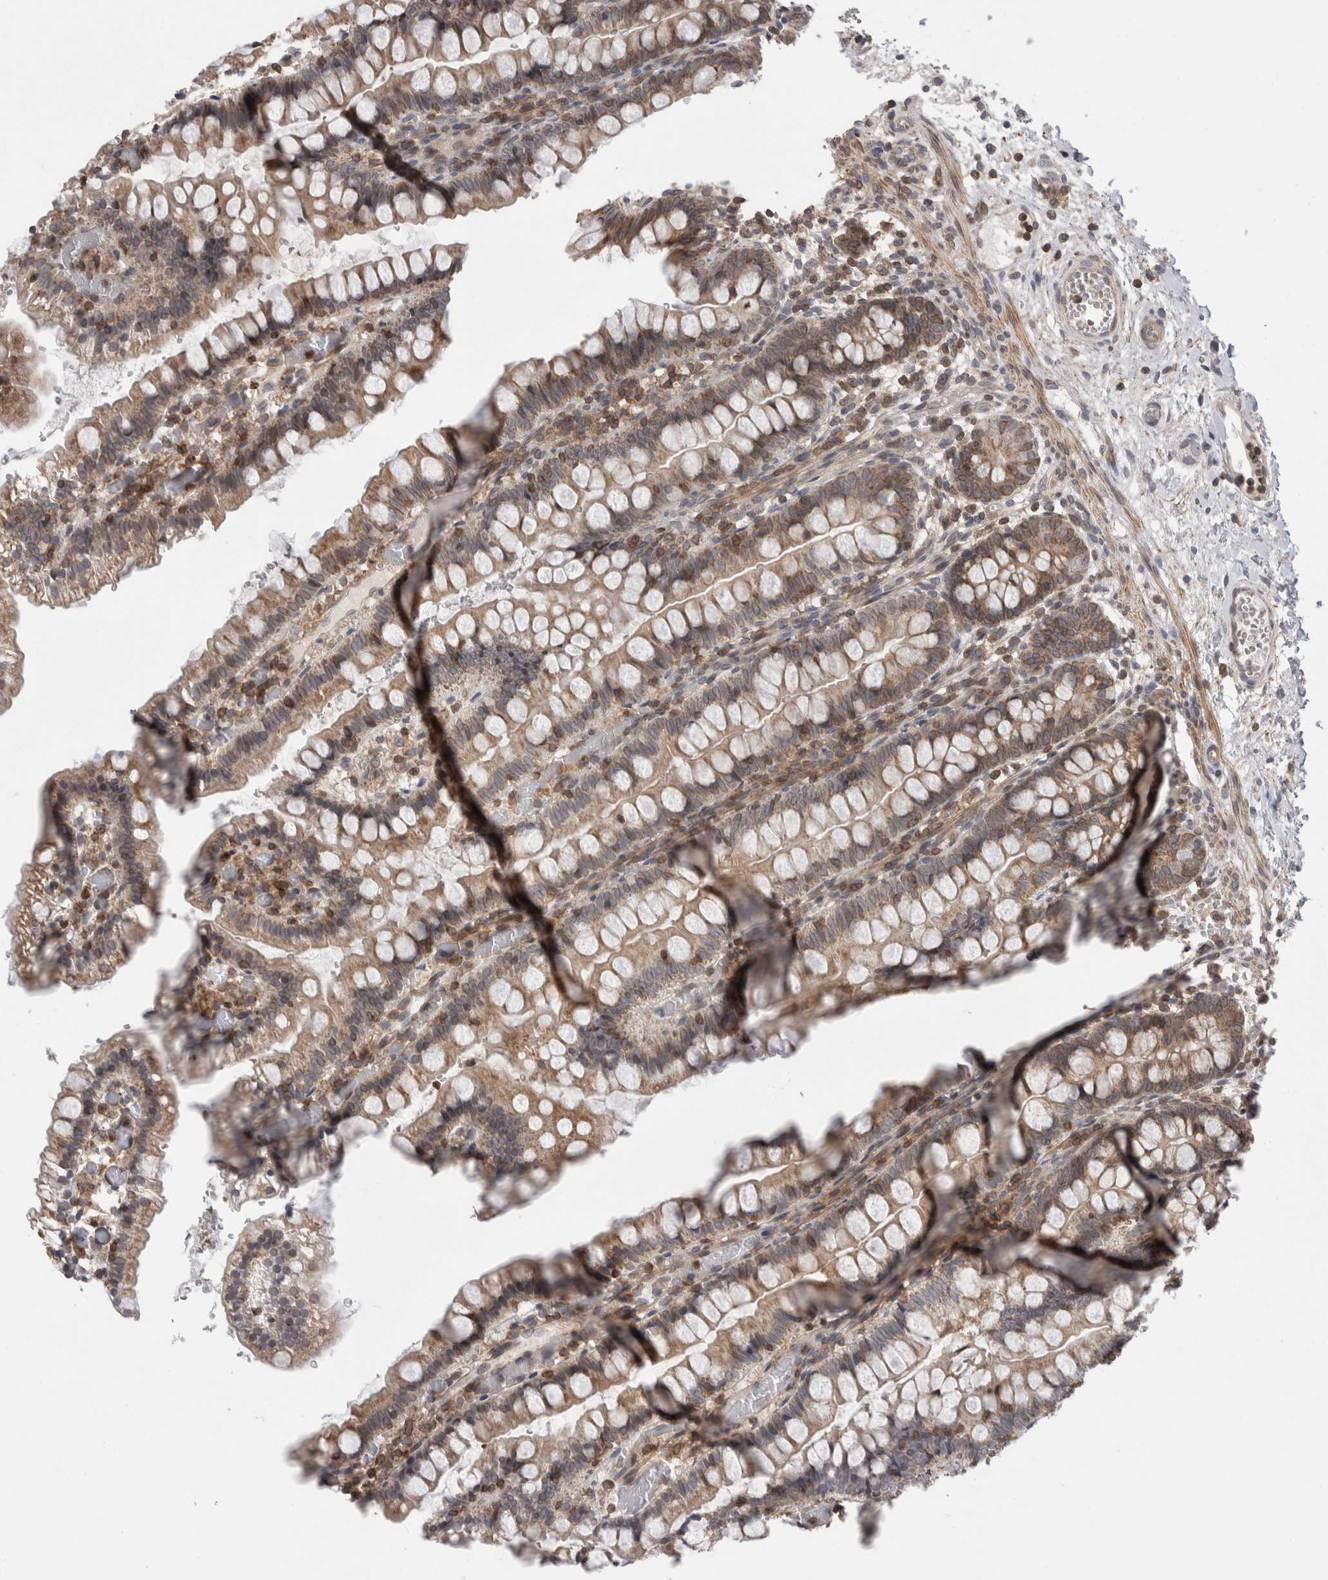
{"staining": {"intensity": "moderate", "quantity": ">75%", "location": "cytoplasmic/membranous"}, "tissue": "small intestine", "cell_type": "Glandular cells", "image_type": "normal", "snomed": [{"axis": "morphology", "description": "Normal tissue, NOS"}, {"axis": "morphology", "description": "Developmental malformation"}, {"axis": "topography", "description": "Small intestine"}], "caption": "Benign small intestine shows moderate cytoplasmic/membranous positivity in approximately >75% of glandular cells.", "gene": "DARS2", "patient": {"sex": "male"}}